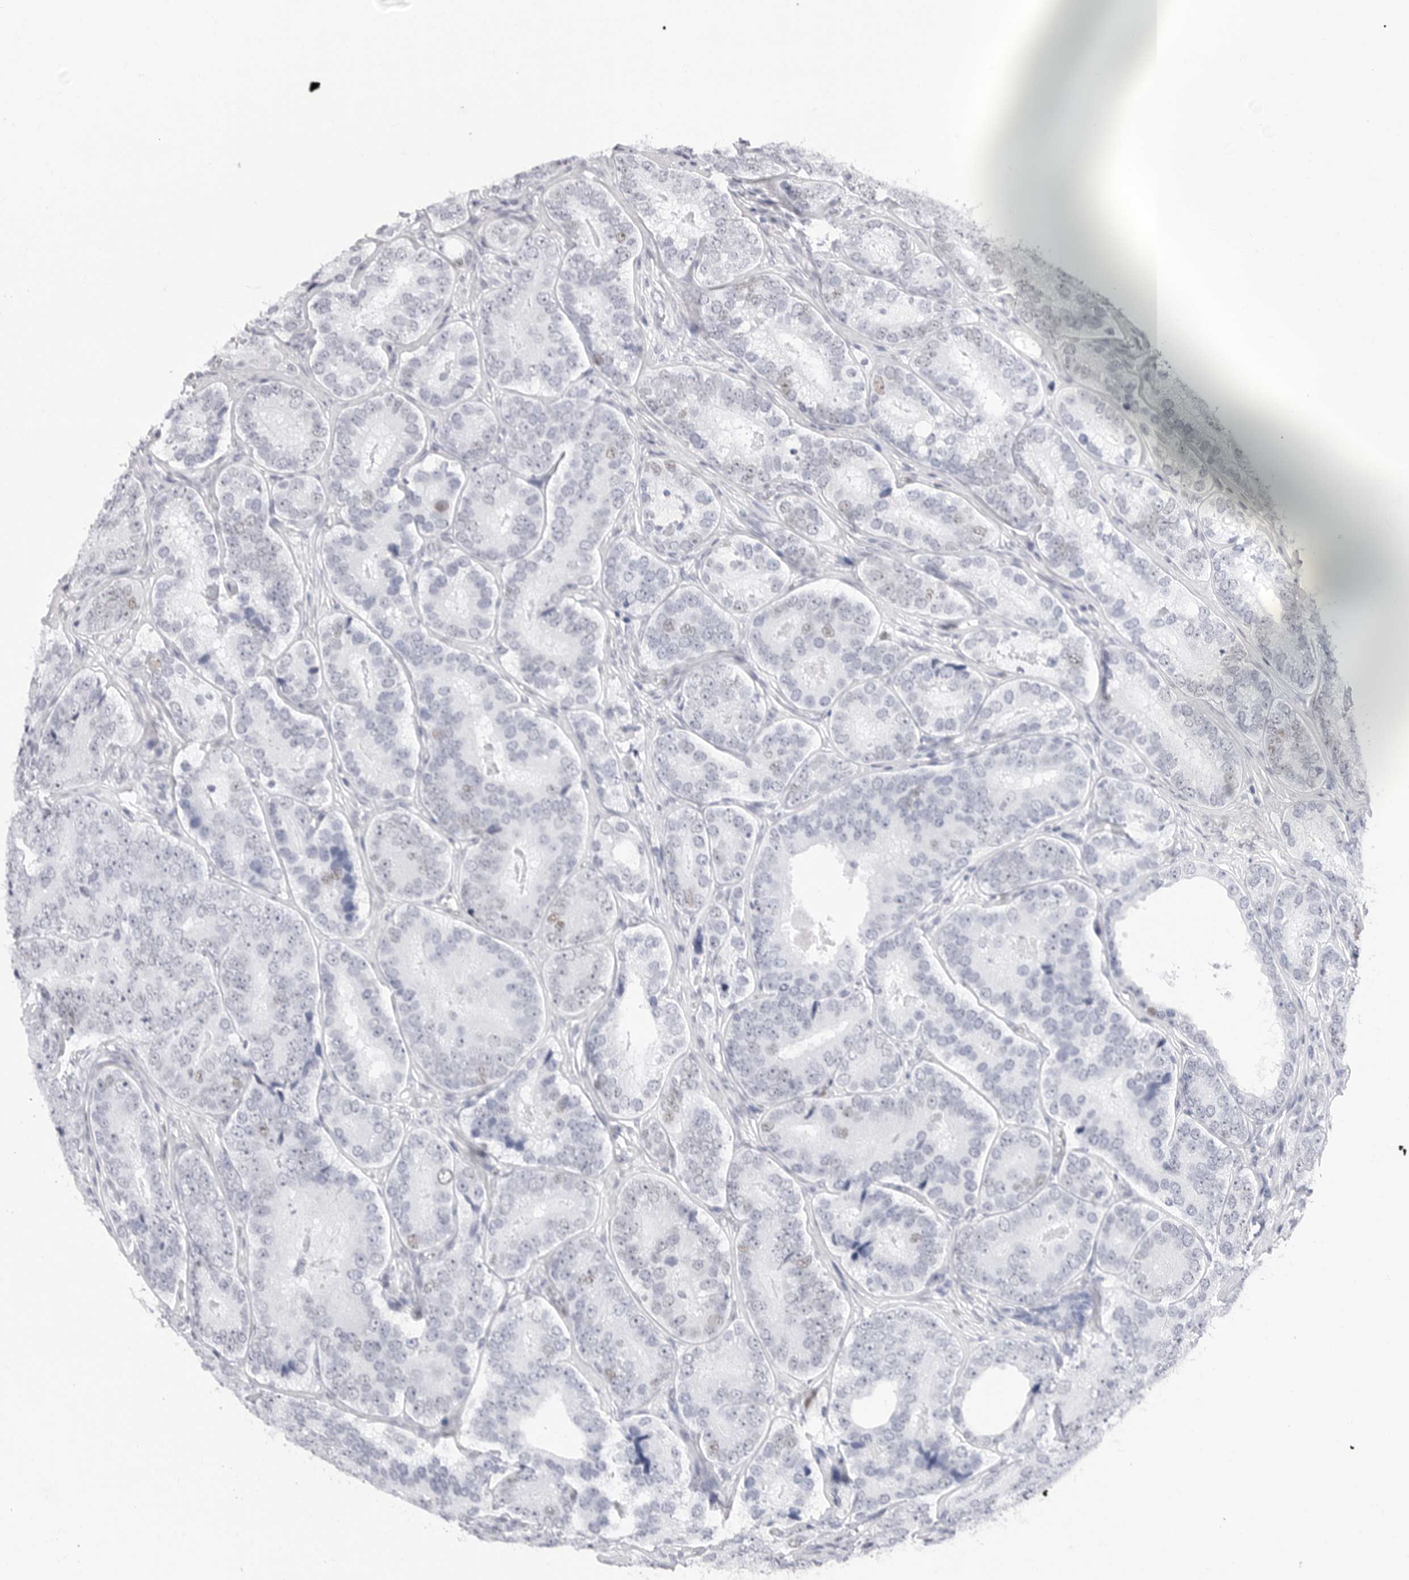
{"staining": {"intensity": "negative", "quantity": "none", "location": "none"}, "tissue": "prostate cancer", "cell_type": "Tumor cells", "image_type": "cancer", "snomed": [{"axis": "morphology", "description": "Adenocarcinoma, High grade"}, {"axis": "topography", "description": "Prostate"}], "caption": "Tumor cells show no significant protein expression in prostate cancer (adenocarcinoma (high-grade)).", "gene": "NASP", "patient": {"sex": "male", "age": 56}}